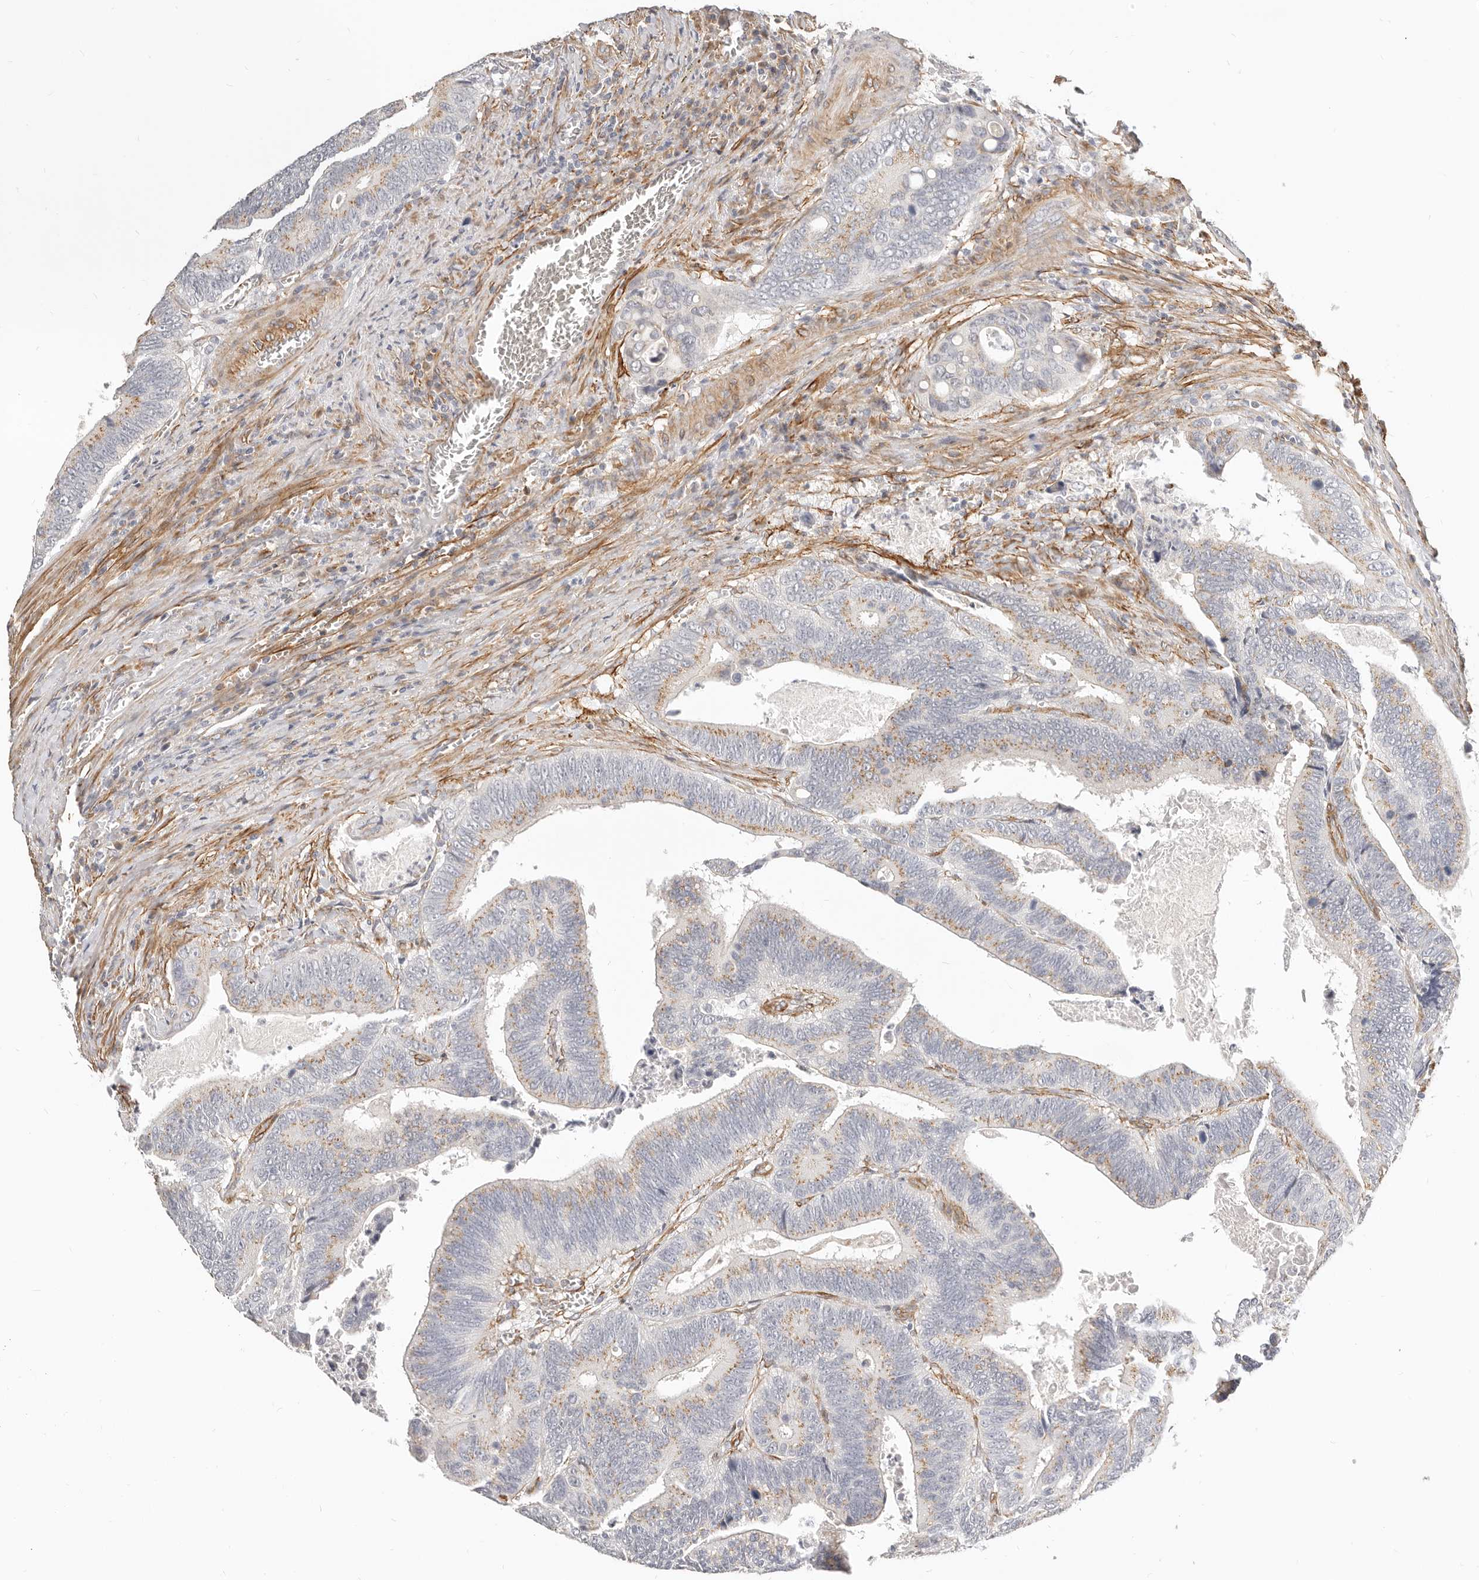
{"staining": {"intensity": "weak", "quantity": ">75%", "location": "cytoplasmic/membranous"}, "tissue": "colorectal cancer", "cell_type": "Tumor cells", "image_type": "cancer", "snomed": [{"axis": "morphology", "description": "Inflammation, NOS"}, {"axis": "morphology", "description": "Adenocarcinoma, NOS"}, {"axis": "topography", "description": "Colon"}], "caption": "Adenocarcinoma (colorectal) was stained to show a protein in brown. There is low levels of weak cytoplasmic/membranous positivity in approximately >75% of tumor cells.", "gene": "RABAC1", "patient": {"sex": "male", "age": 72}}